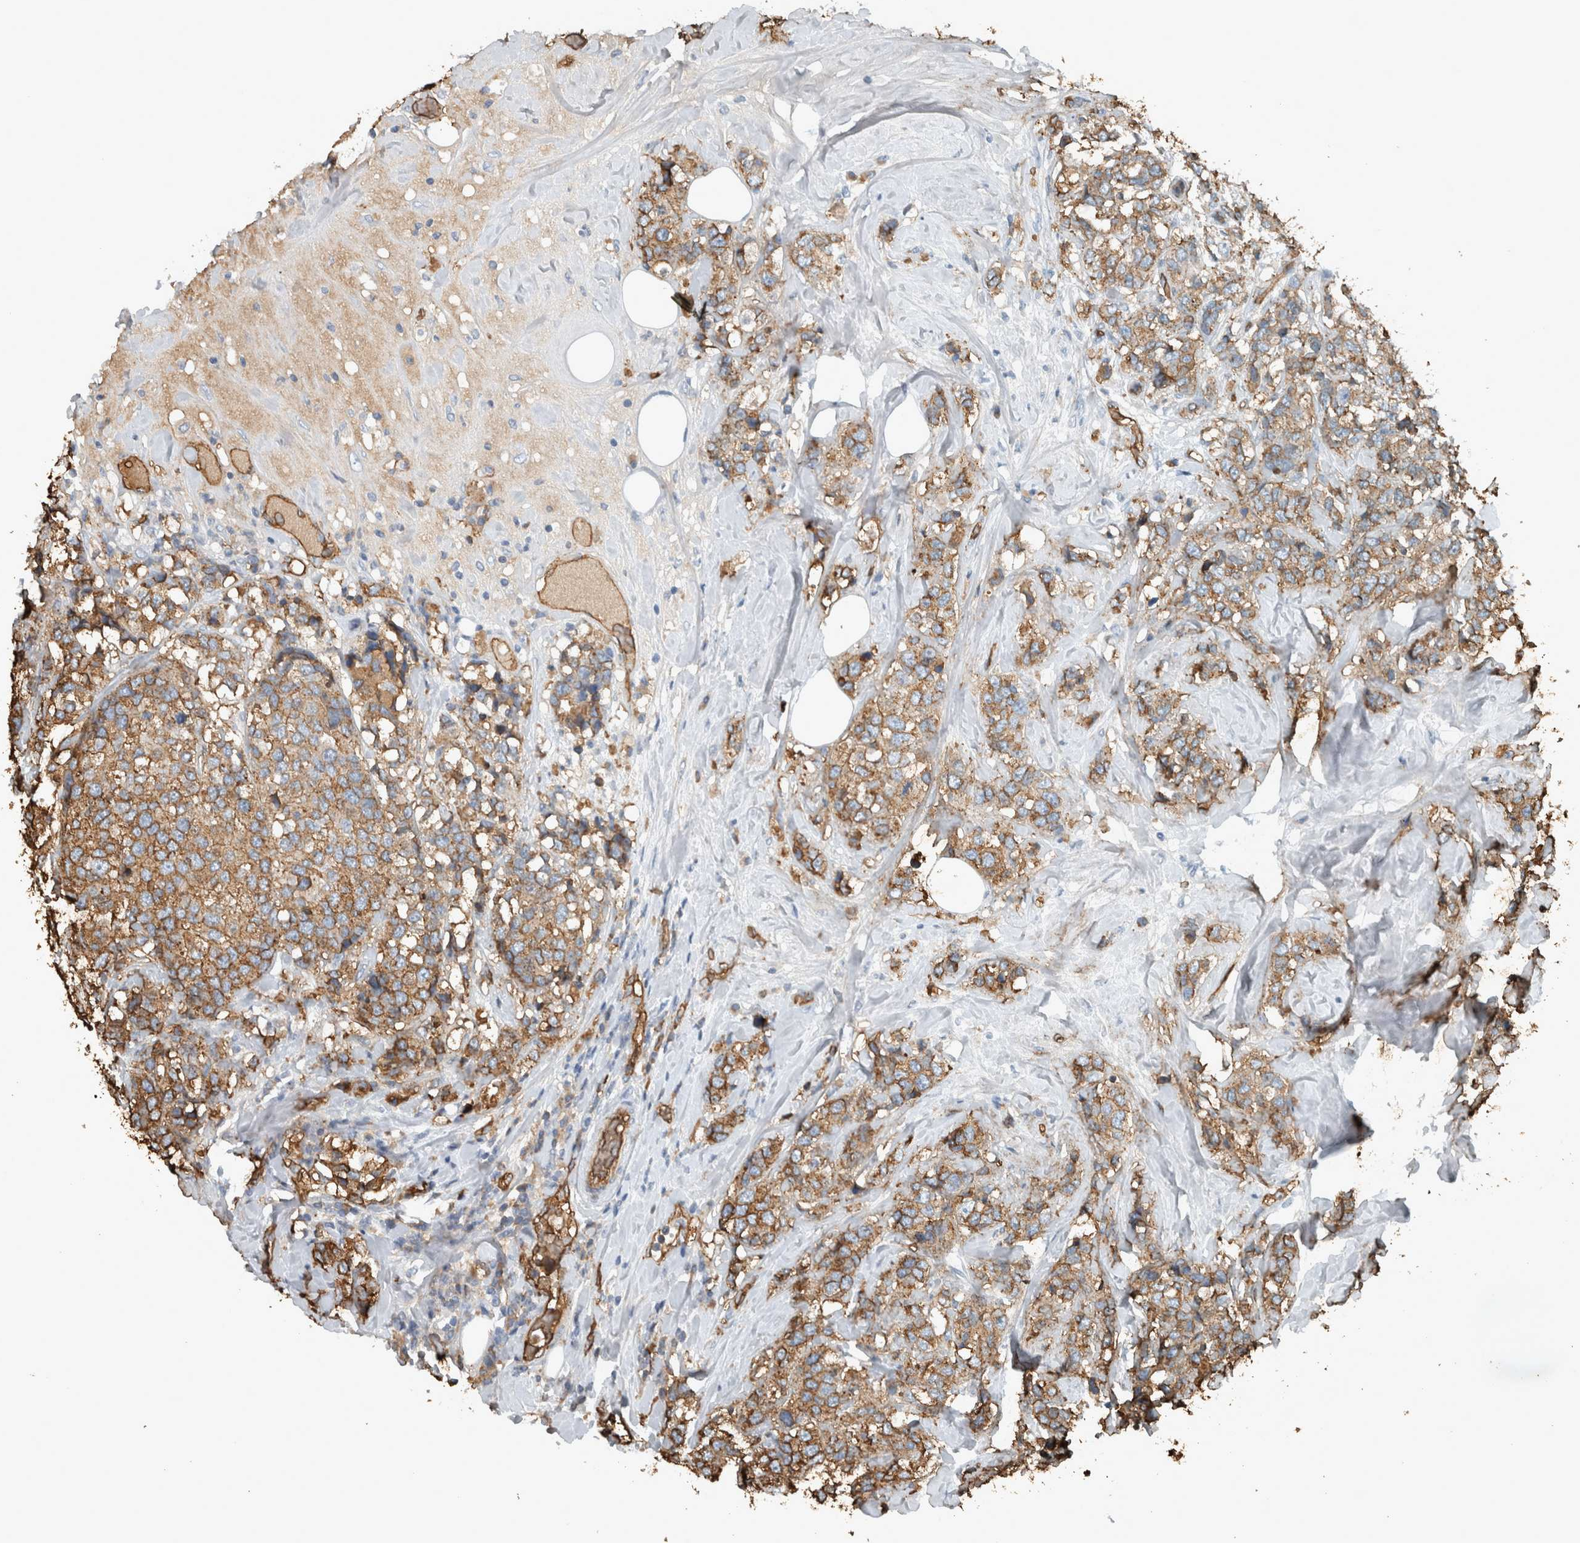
{"staining": {"intensity": "moderate", "quantity": ">75%", "location": "cytoplasmic/membranous"}, "tissue": "breast cancer", "cell_type": "Tumor cells", "image_type": "cancer", "snomed": [{"axis": "morphology", "description": "Lobular carcinoma"}, {"axis": "topography", "description": "Breast"}], "caption": "Immunohistochemistry histopathology image of neoplastic tissue: human breast cancer (lobular carcinoma) stained using immunohistochemistry (IHC) reveals medium levels of moderate protein expression localized specifically in the cytoplasmic/membranous of tumor cells, appearing as a cytoplasmic/membranous brown color.", "gene": "LBP", "patient": {"sex": "female", "age": 59}}